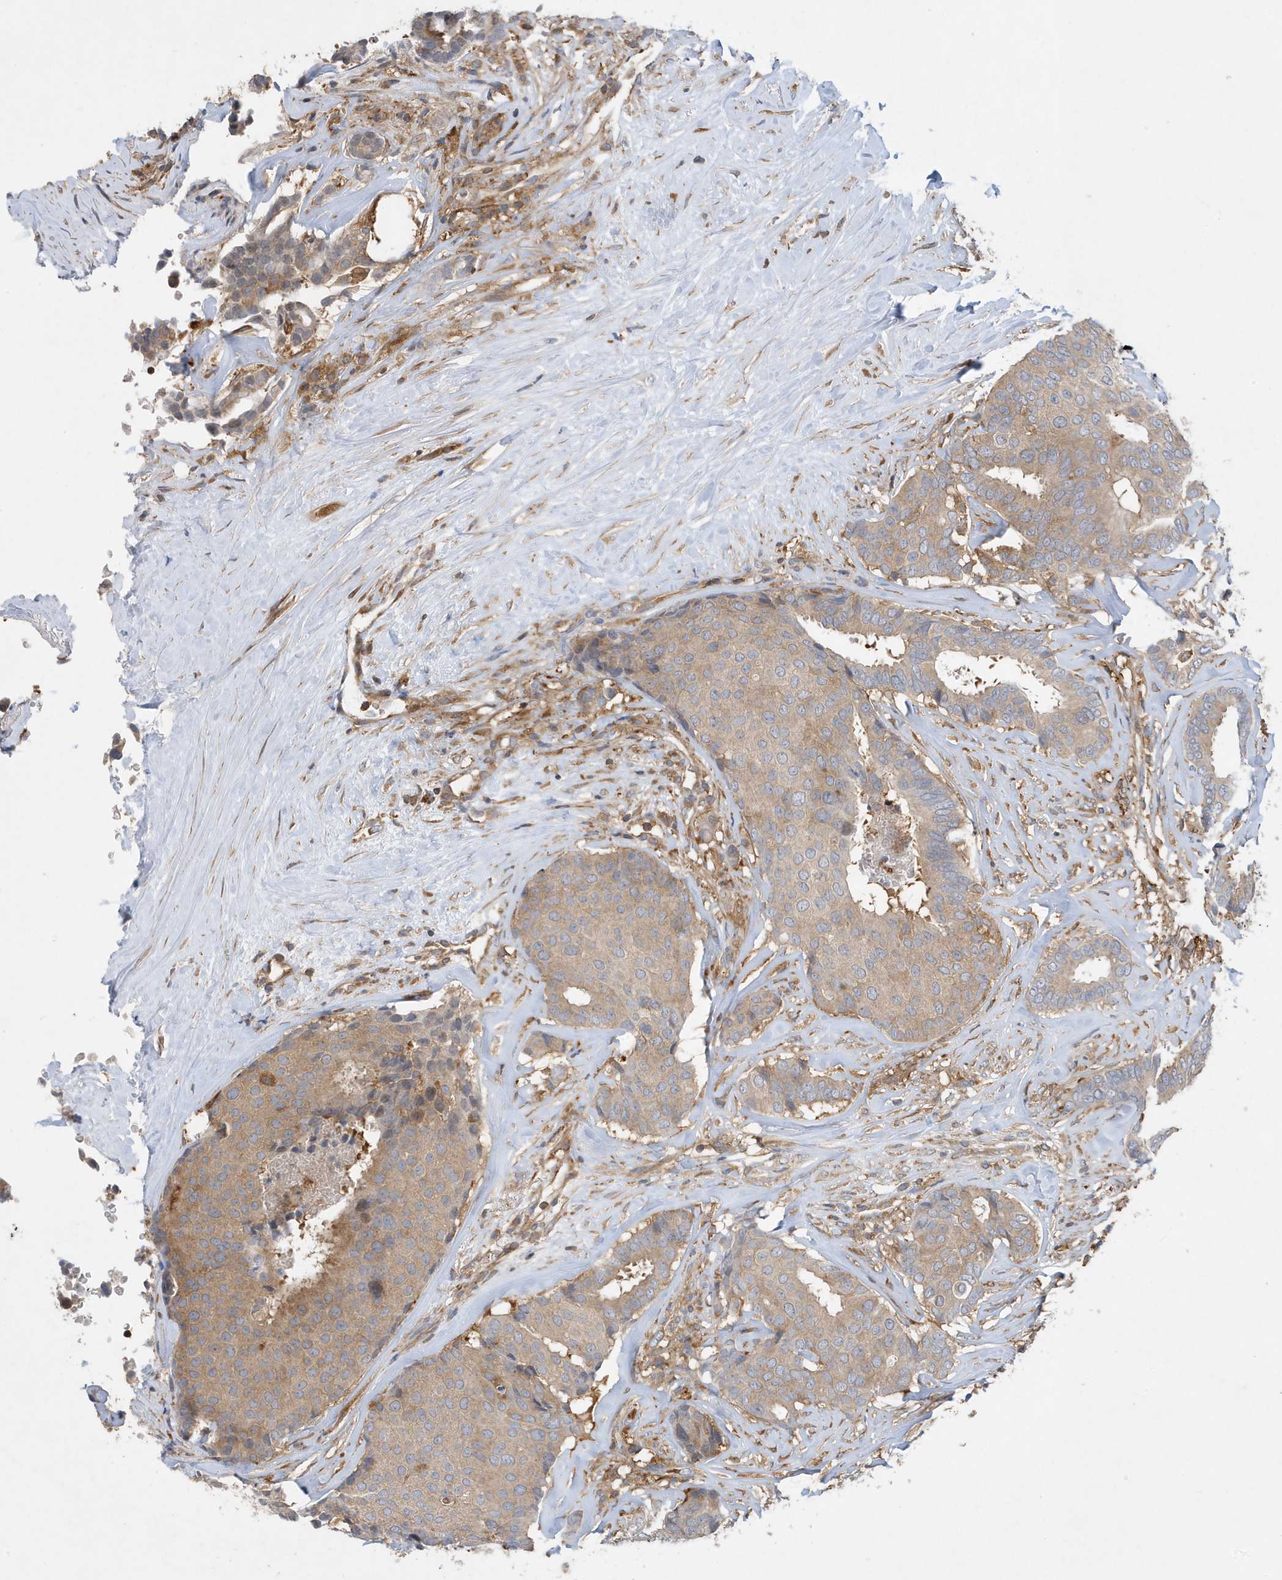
{"staining": {"intensity": "moderate", "quantity": ">75%", "location": "cytoplasmic/membranous"}, "tissue": "breast cancer", "cell_type": "Tumor cells", "image_type": "cancer", "snomed": [{"axis": "morphology", "description": "Duct carcinoma"}, {"axis": "topography", "description": "Breast"}], "caption": "Immunohistochemical staining of infiltrating ductal carcinoma (breast) demonstrates medium levels of moderate cytoplasmic/membranous staining in approximately >75% of tumor cells.", "gene": "LAPTM4A", "patient": {"sex": "female", "age": 75}}